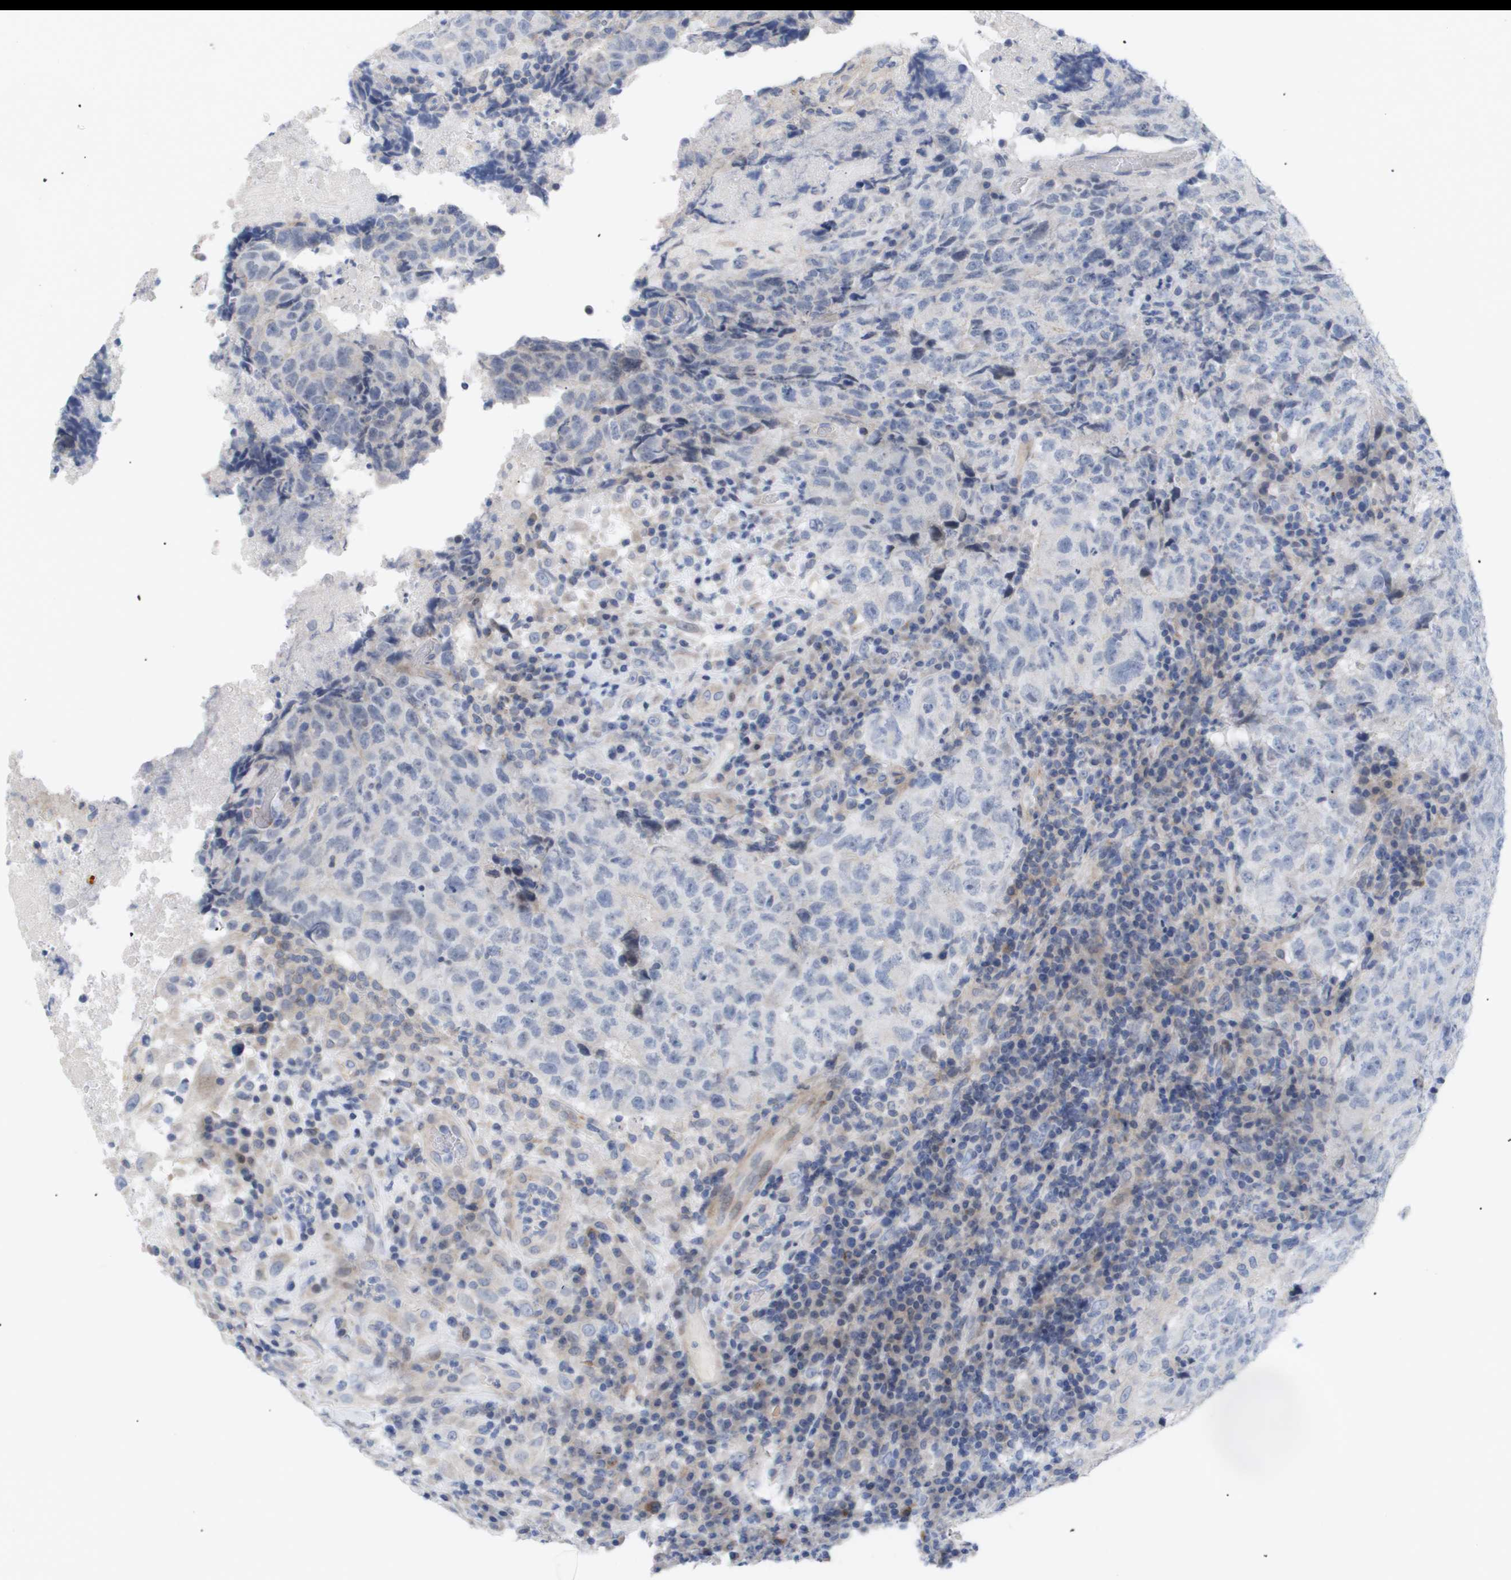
{"staining": {"intensity": "negative", "quantity": "none", "location": "none"}, "tissue": "testis cancer", "cell_type": "Tumor cells", "image_type": "cancer", "snomed": [{"axis": "morphology", "description": "Necrosis, NOS"}, {"axis": "morphology", "description": "Carcinoma, Embryonal, NOS"}, {"axis": "topography", "description": "Testis"}], "caption": "This is an immunohistochemistry image of testis embryonal carcinoma. There is no expression in tumor cells.", "gene": "CAV3", "patient": {"sex": "male", "age": 19}}